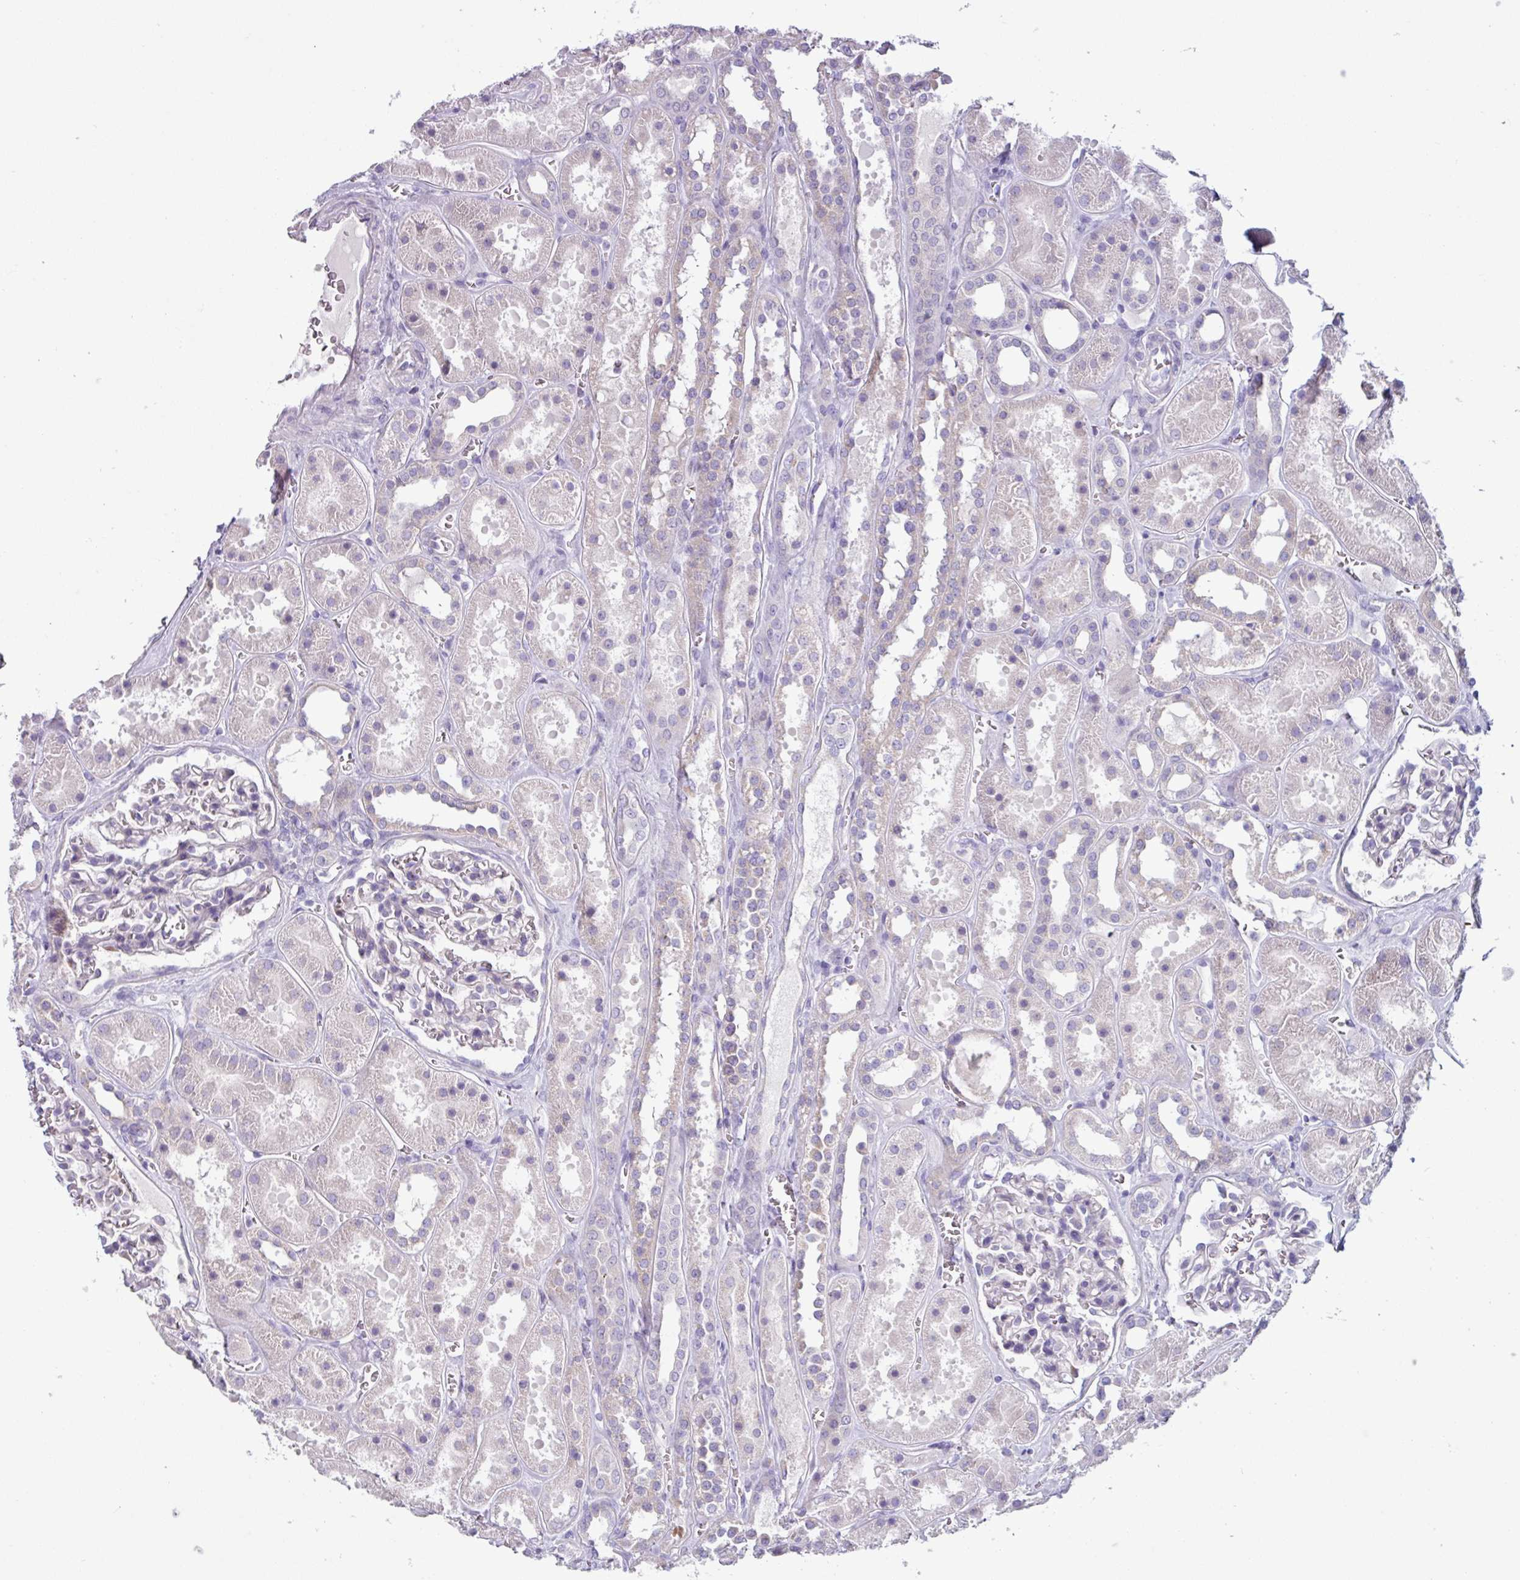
{"staining": {"intensity": "moderate", "quantity": "<25%", "location": "cytoplasmic/membranous"}, "tissue": "kidney", "cell_type": "Cells in glomeruli", "image_type": "normal", "snomed": [{"axis": "morphology", "description": "Normal tissue, NOS"}, {"axis": "topography", "description": "Kidney"}], "caption": "Protein staining displays moderate cytoplasmic/membranous positivity in approximately <25% of cells in glomeruli in unremarkable kidney.", "gene": "ADGRE1", "patient": {"sex": "female", "age": 41}}